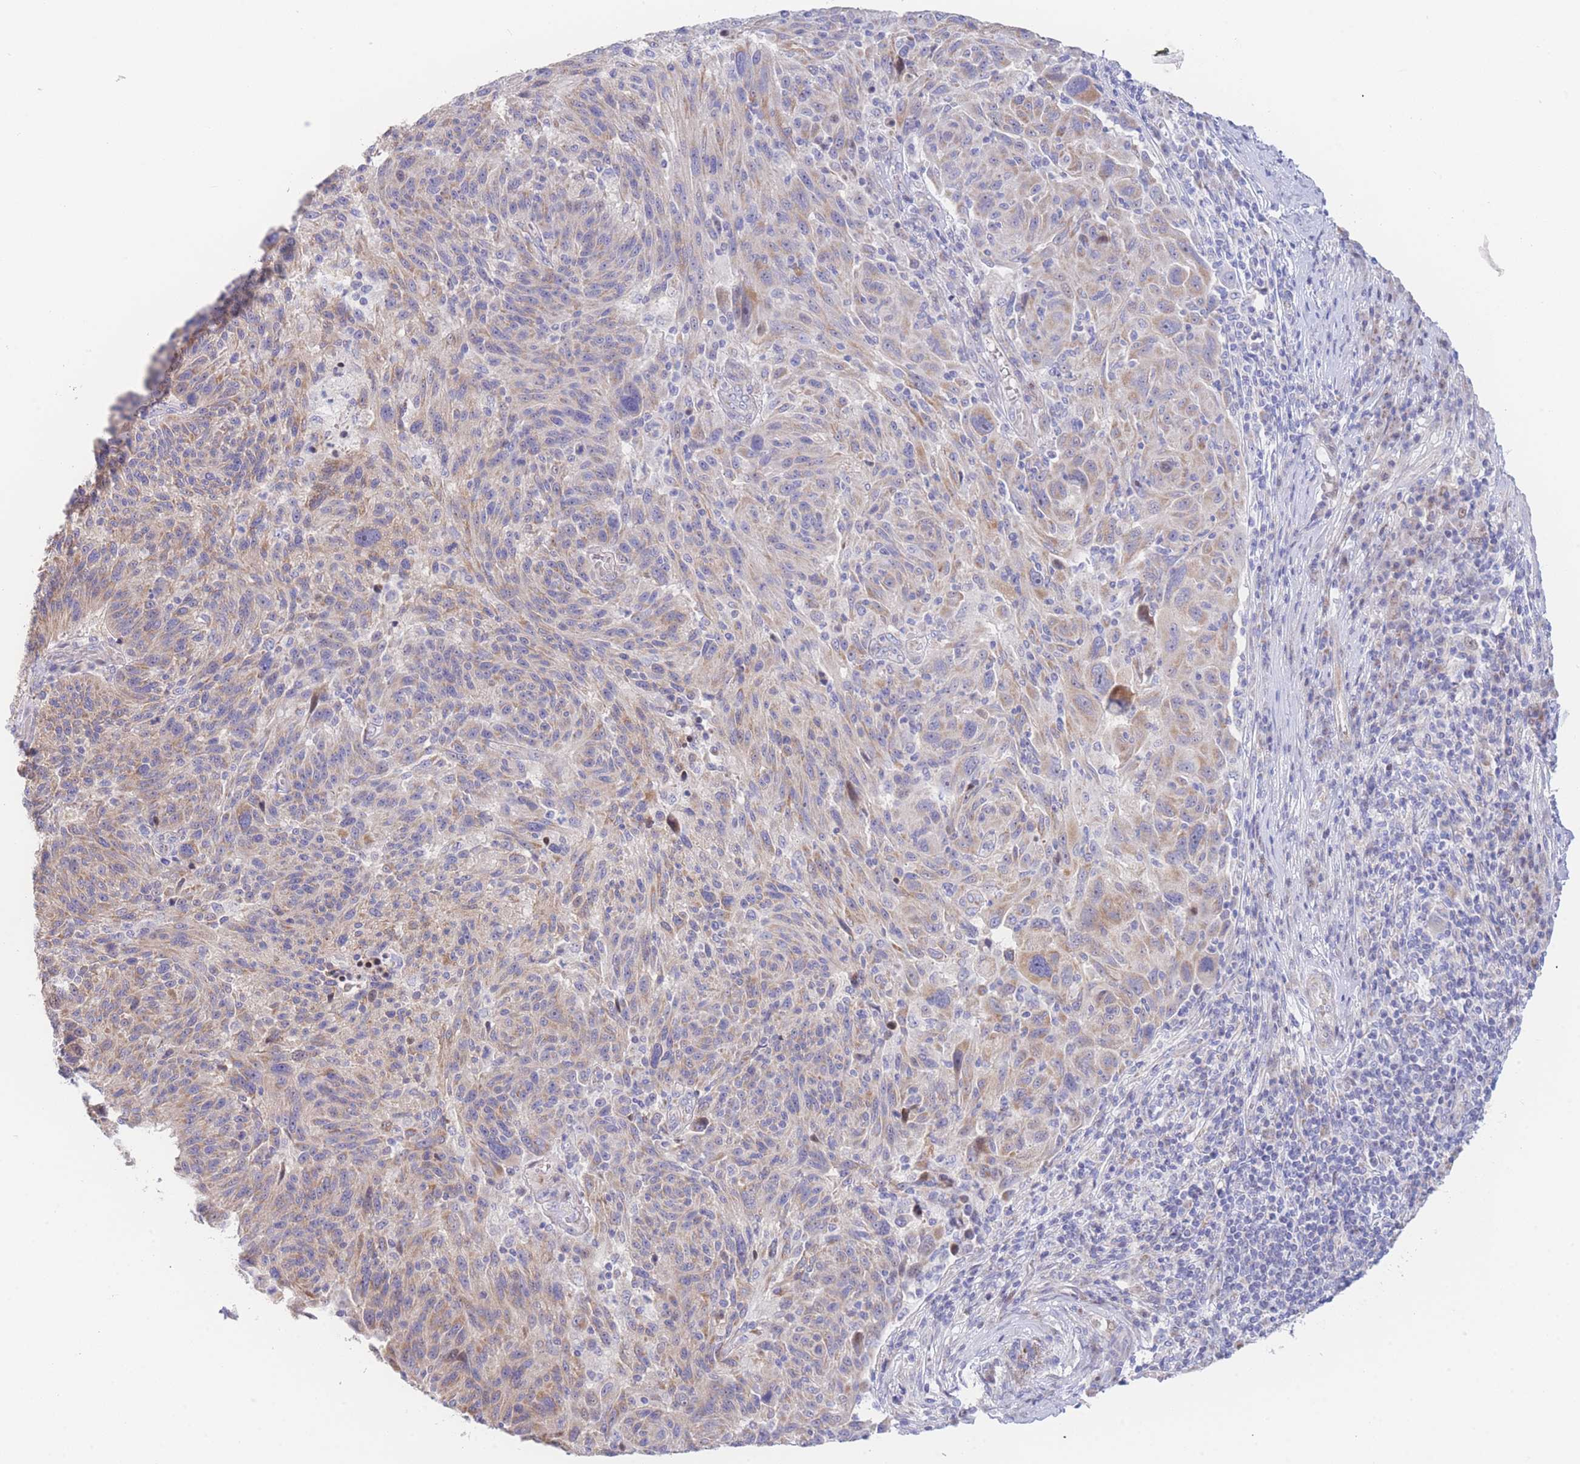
{"staining": {"intensity": "weak", "quantity": "25%-75%", "location": "cytoplasmic/membranous"}, "tissue": "melanoma", "cell_type": "Tumor cells", "image_type": "cancer", "snomed": [{"axis": "morphology", "description": "Malignant melanoma, NOS"}, {"axis": "topography", "description": "Skin"}], "caption": "Immunohistochemistry staining of melanoma, which demonstrates low levels of weak cytoplasmic/membranous expression in about 25%-75% of tumor cells indicating weak cytoplasmic/membranous protein staining. The staining was performed using DAB (3,3'-diaminobenzidine) (brown) for protein detection and nuclei were counterstained in hematoxylin (blue).", "gene": "GPAM", "patient": {"sex": "male", "age": 53}}